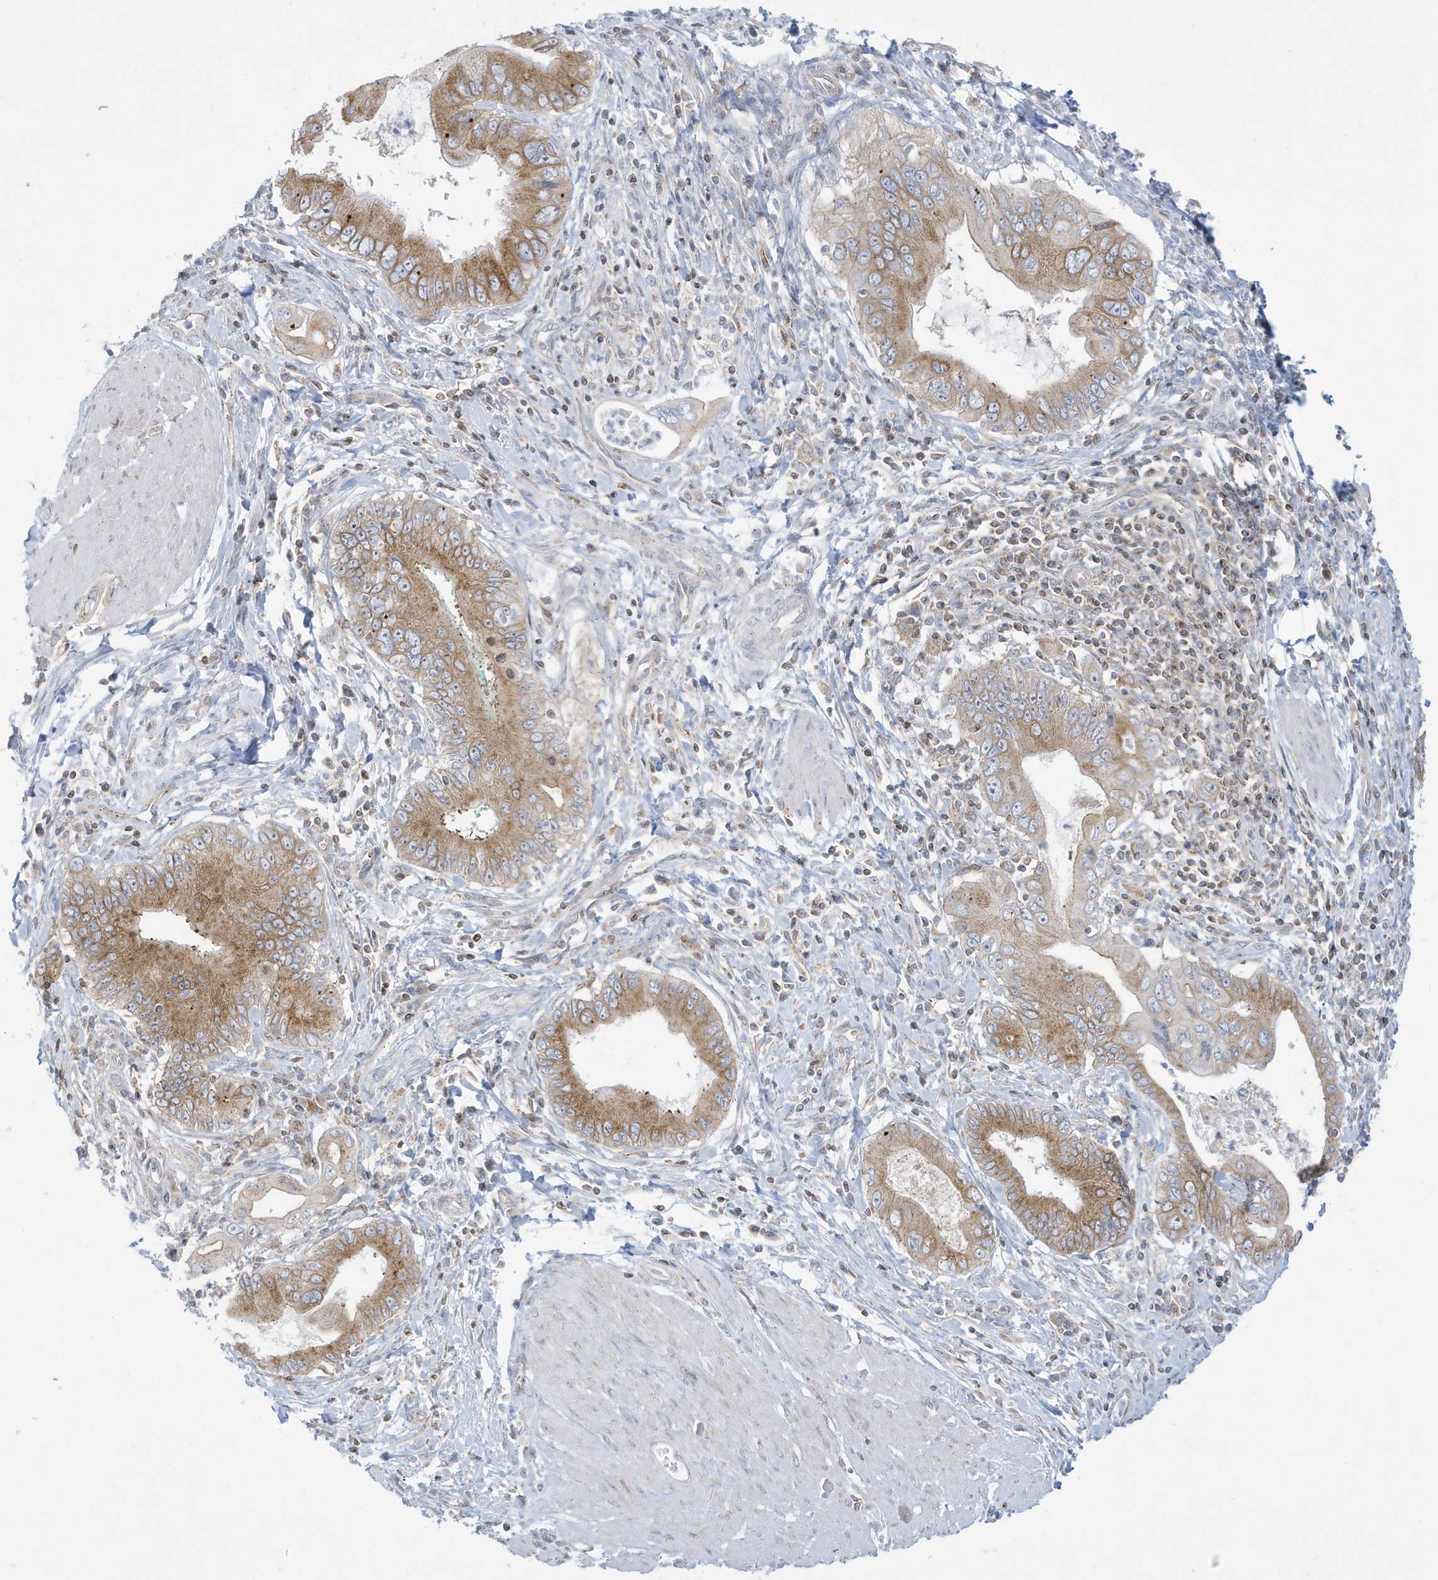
{"staining": {"intensity": "moderate", "quantity": ">75%", "location": "cytoplasmic/membranous"}, "tissue": "pancreatic cancer", "cell_type": "Tumor cells", "image_type": "cancer", "snomed": [{"axis": "morphology", "description": "Adenocarcinoma, NOS"}, {"axis": "topography", "description": "Pancreas"}], "caption": "The immunohistochemical stain highlights moderate cytoplasmic/membranous staining in tumor cells of adenocarcinoma (pancreatic) tissue.", "gene": "SLAMF9", "patient": {"sex": "male", "age": 78}}